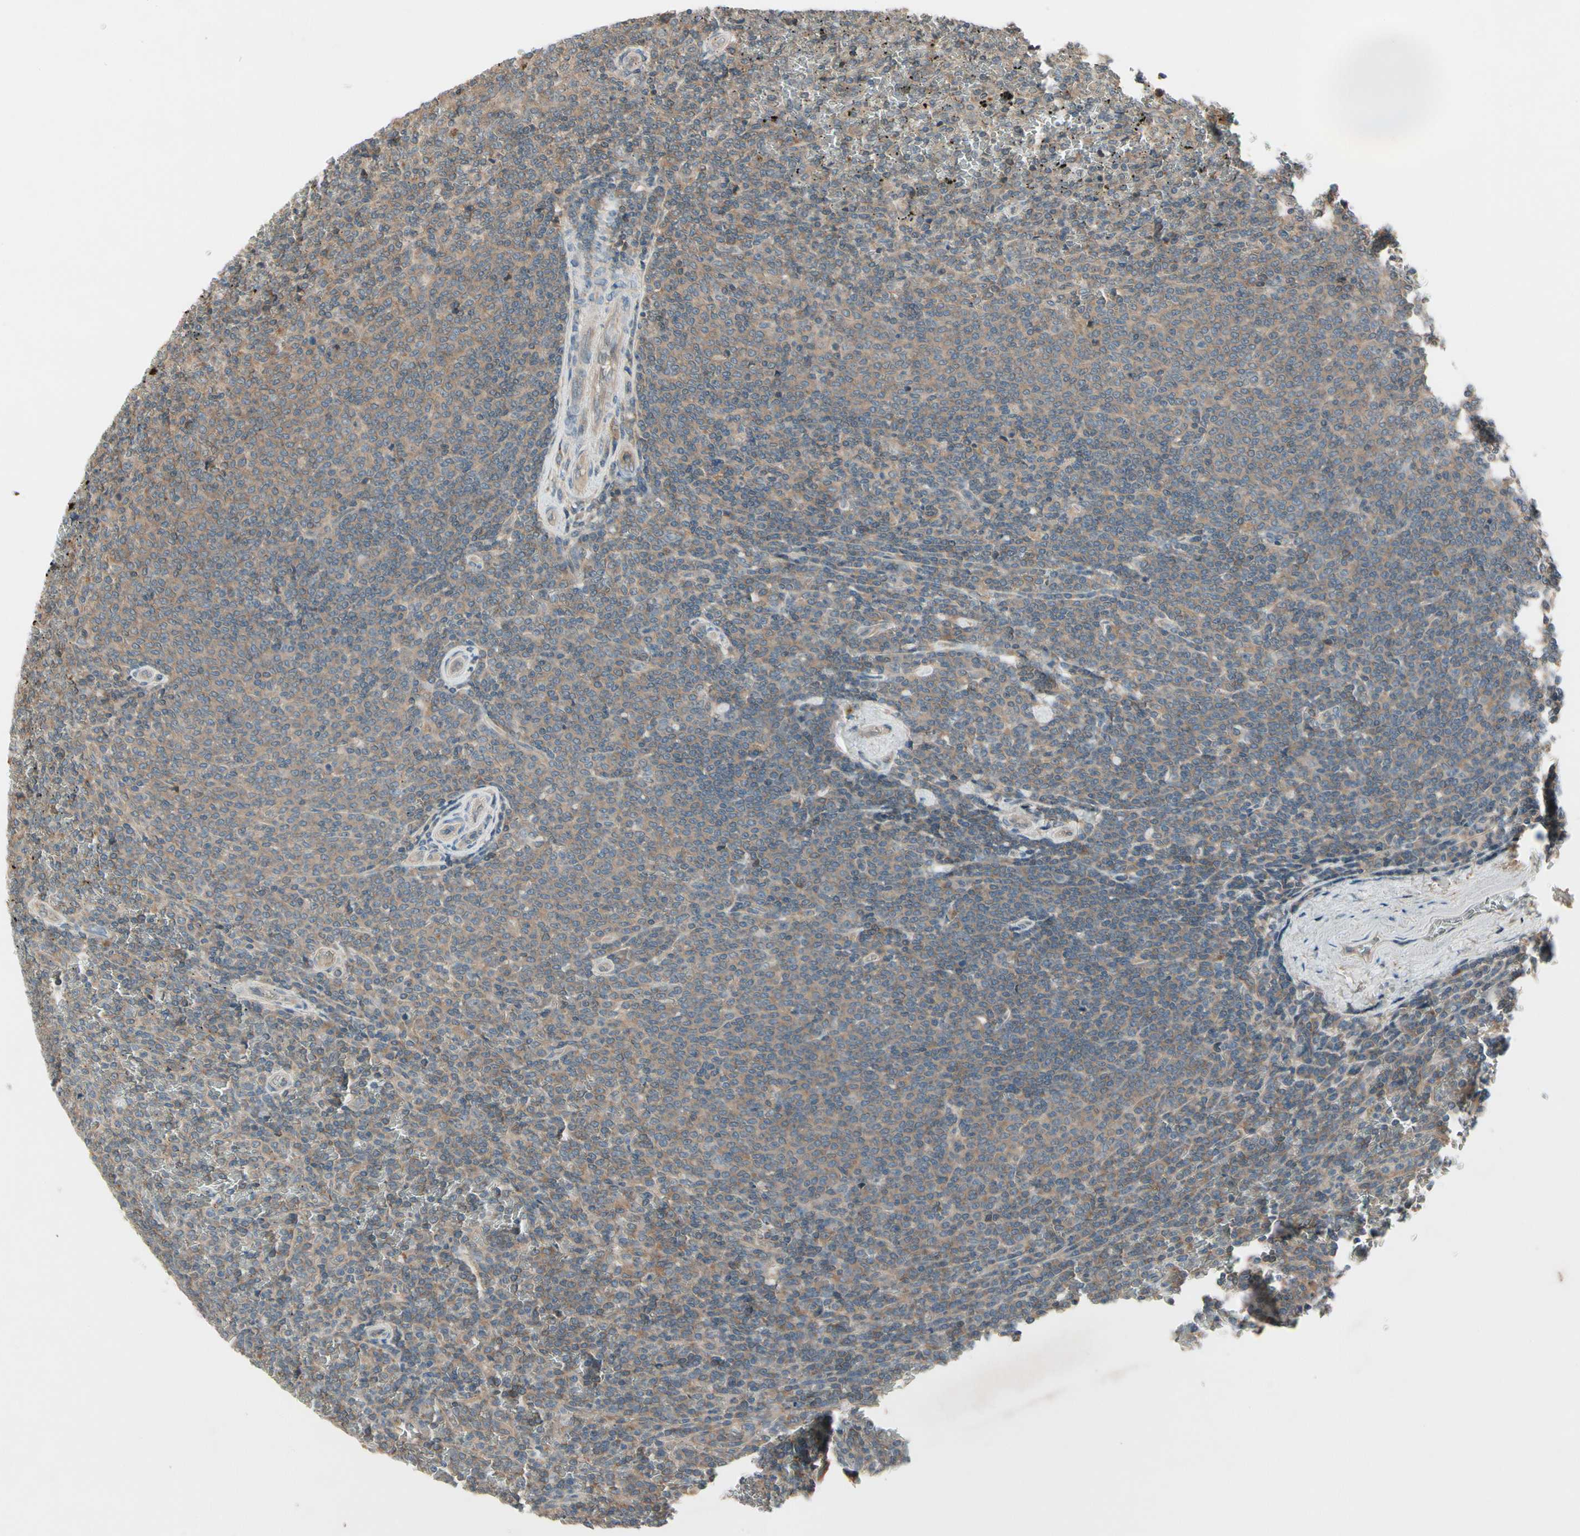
{"staining": {"intensity": "weak", "quantity": ">75%", "location": "cytoplasmic/membranous"}, "tissue": "lymphoma", "cell_type": "Tumor cells", "image_type": "cancer", "snomed": [{"axis": "morphology", "description": "Malignant lymphoma, non-Hodgkin's type, Low grade"}, {"axis": "topography", "description": "Spleen"}], "caption": "Malignant lymphoma, non-Hodgkin's type (low-grade) stained with DAB (3,3'-diaminobenzidine) immunohistochemistry exhibits low levels of weak cytoplasmic/membranous expression in approximately >75% of tumor cells. (DAB (3,3'-diaminobenzidine) = brown stain, brightfield microscopy at high magnification).", "gene": "NSF", "patient": {"sex": "female", "age": 77}}